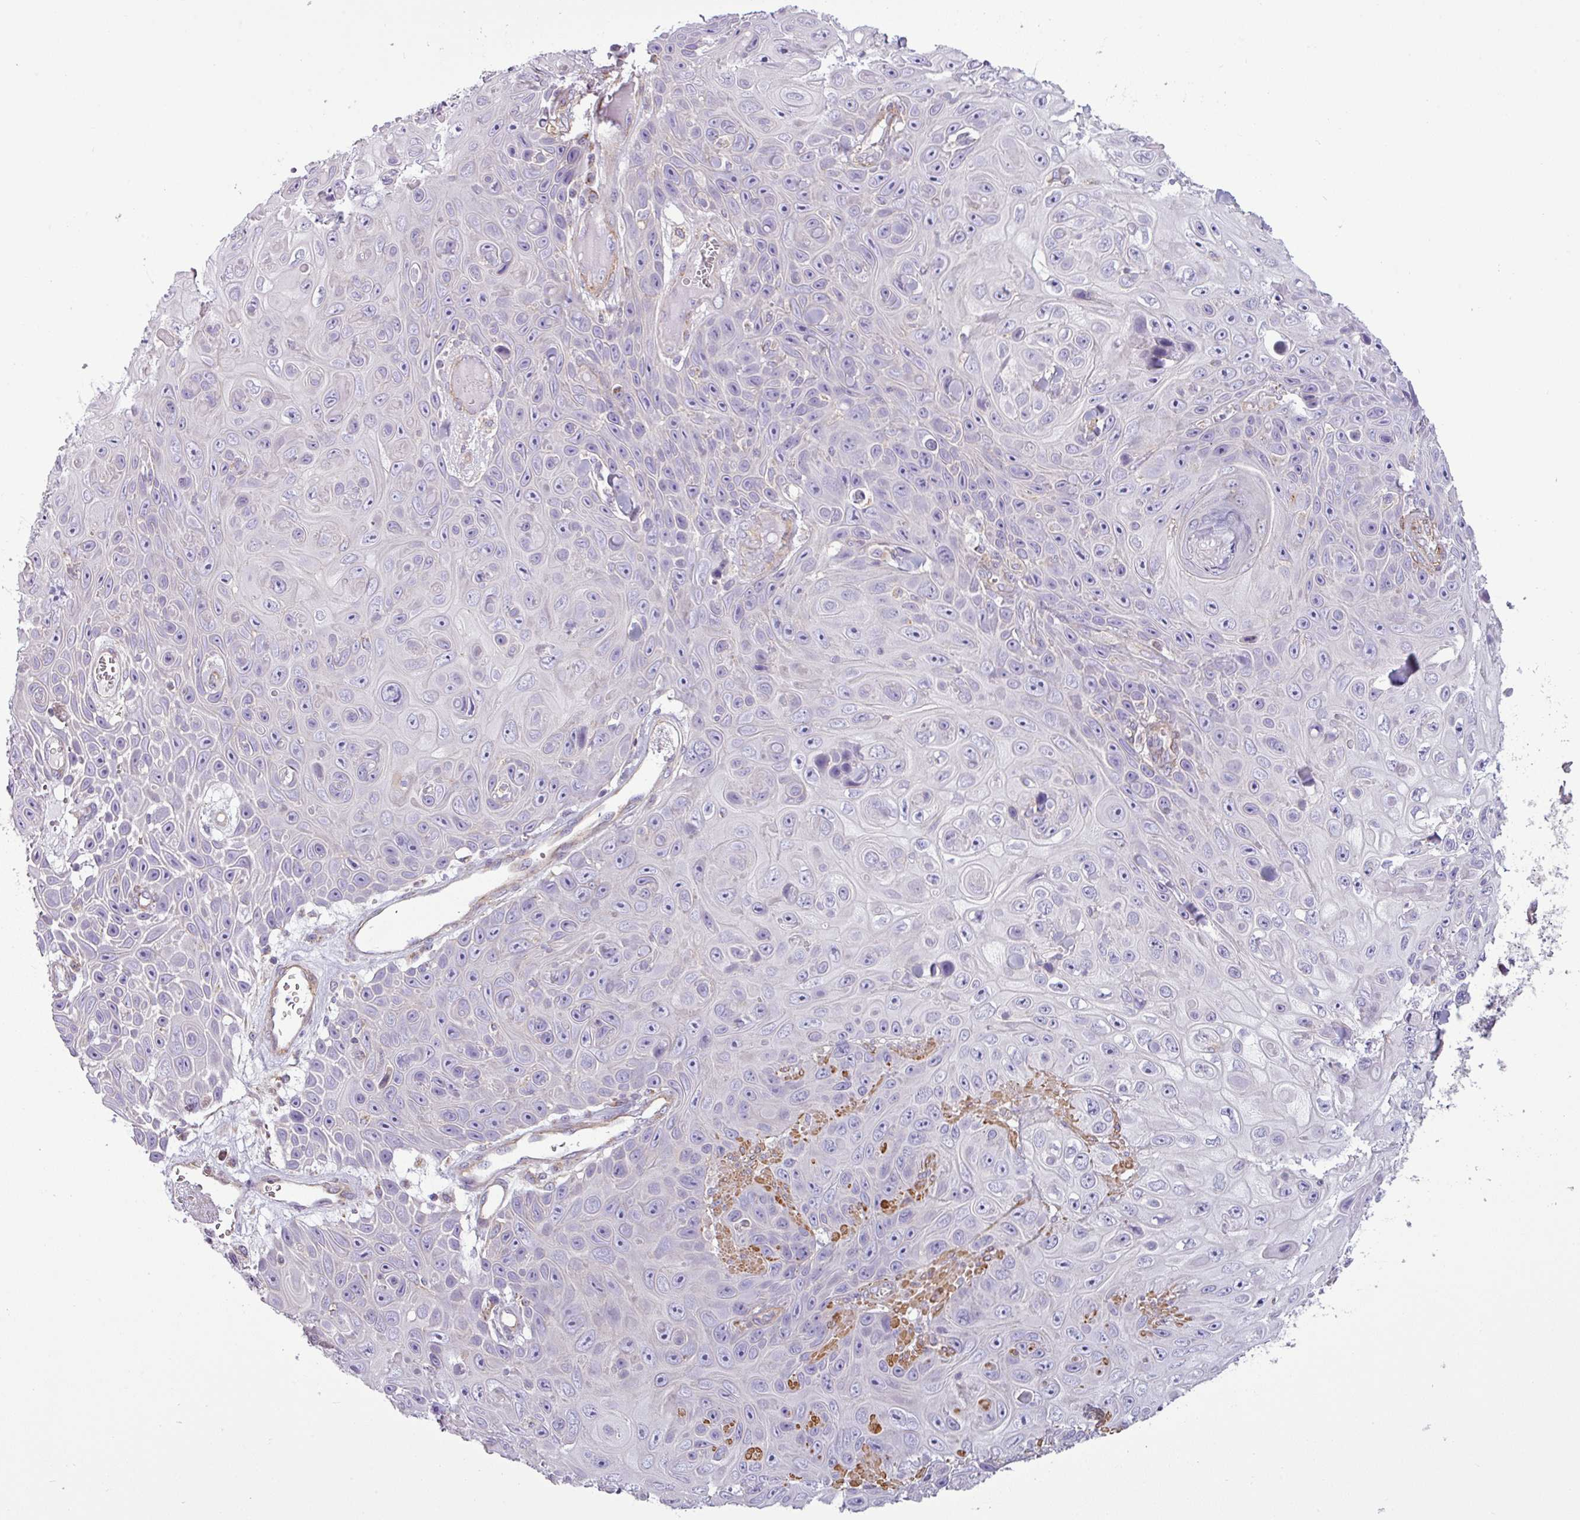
{"staining": {"intensity": "negative", "quantity": "none", "location": "none"}, "tissue": "skin cancer", "cell_type": "Tumor cells", "image_type": "cancer", "snomed": [{"axis": "morphology", "description": "Squamous cell carcinoma, NOS"}, {"axis": "topography", "description": "Skin"}], "caption": "Immunohistochemical staining of human skin squamous cell carcinoma displays no significant positivity in tumor cells.", "gene": "BTN2A2", "patient": {"sex": "male", "age": 82}}